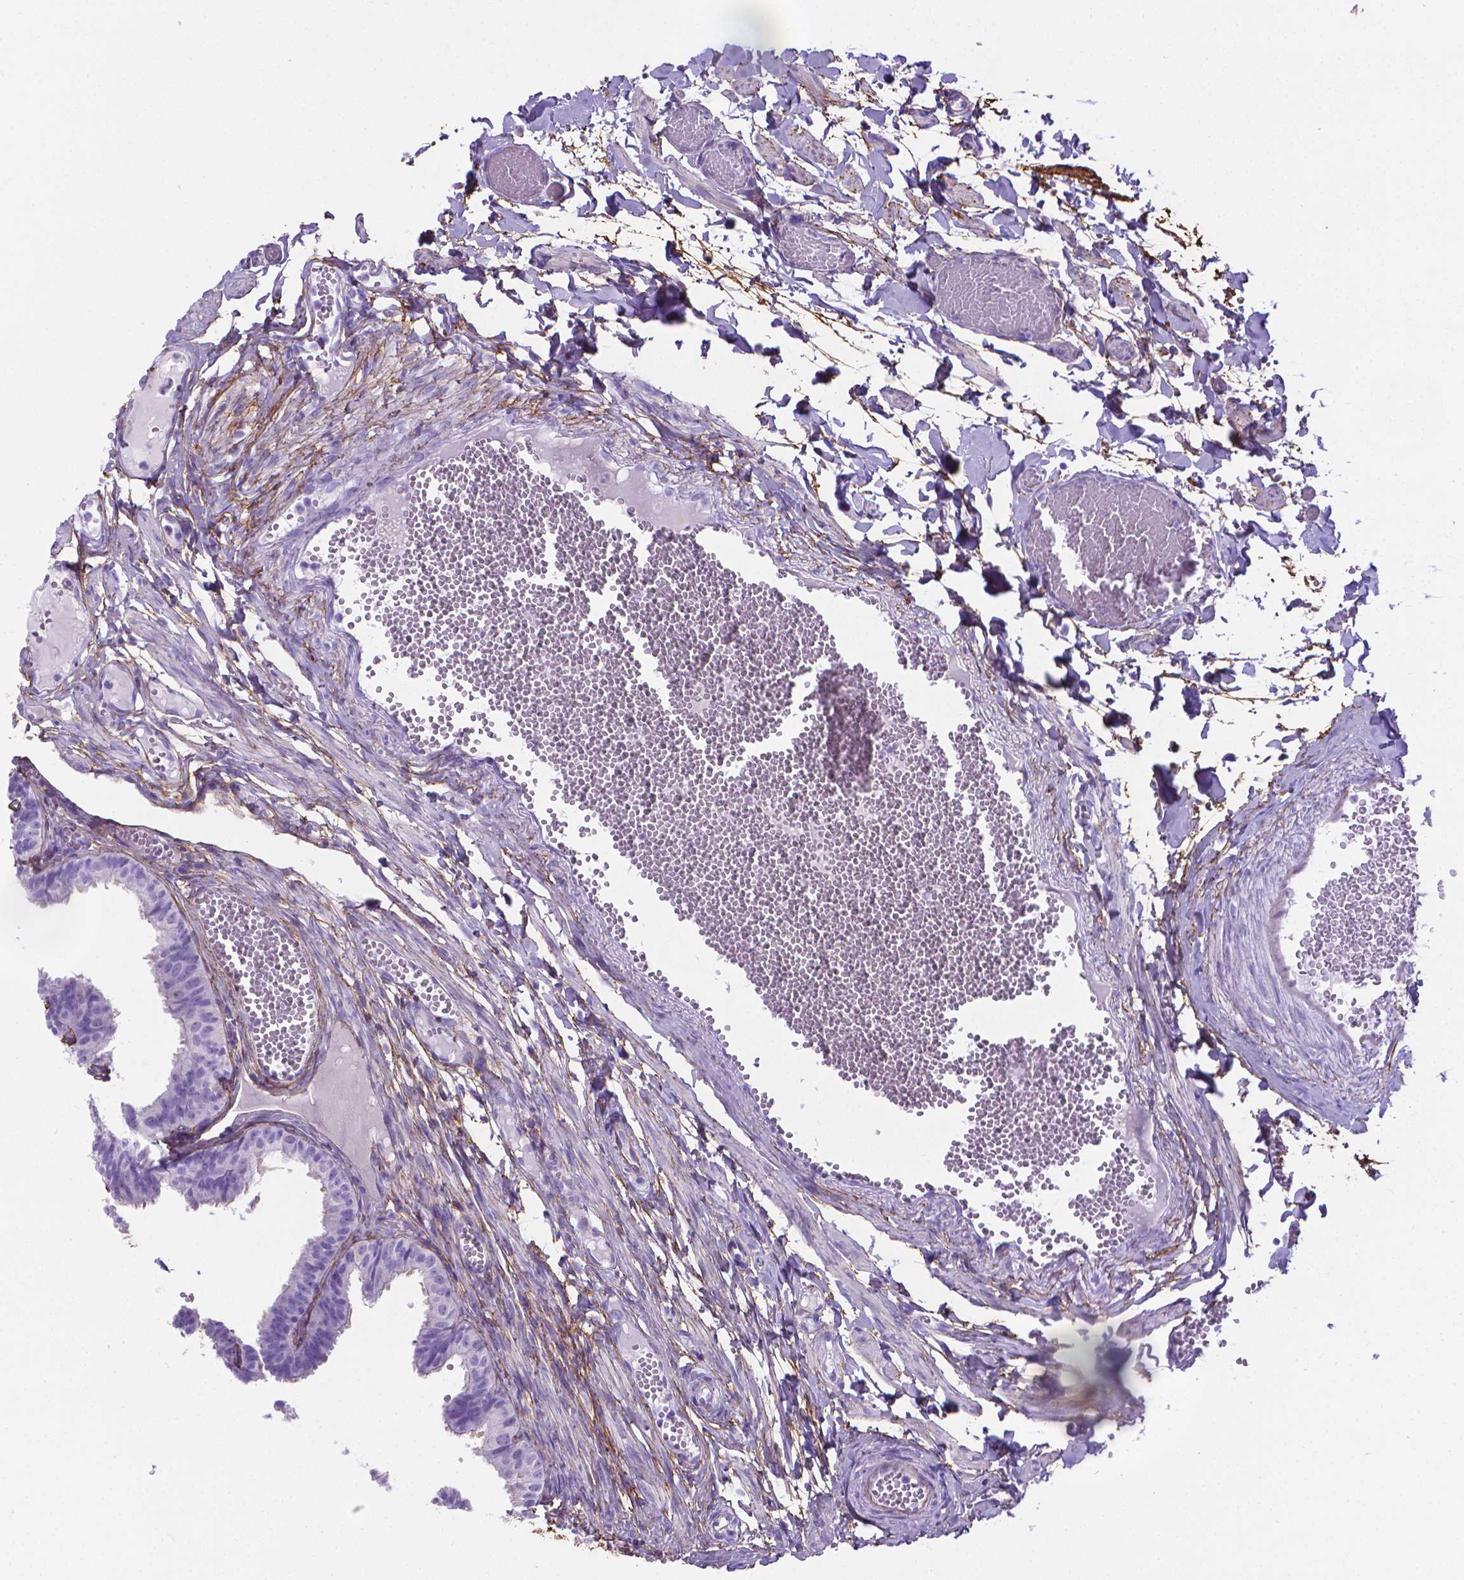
{"staining": {"intensity": "negative", "quantity": "none", "location": "none"}, "tissue": "fallopian tube", "cell_type": "Glandular cells", "image_type": "normal", "snomed": [{"axis": "morphology", "description": "Normal tissue, NOS"}, {"axis": "topography", "description": "Fallopian tube"}], "caption": "An IHC image of normal fallopian tube is shown. There is no staining in glandular cells of fallopian tube.", "gene": "MFAP2", "patient": {"sex": "female", "age": 25}}